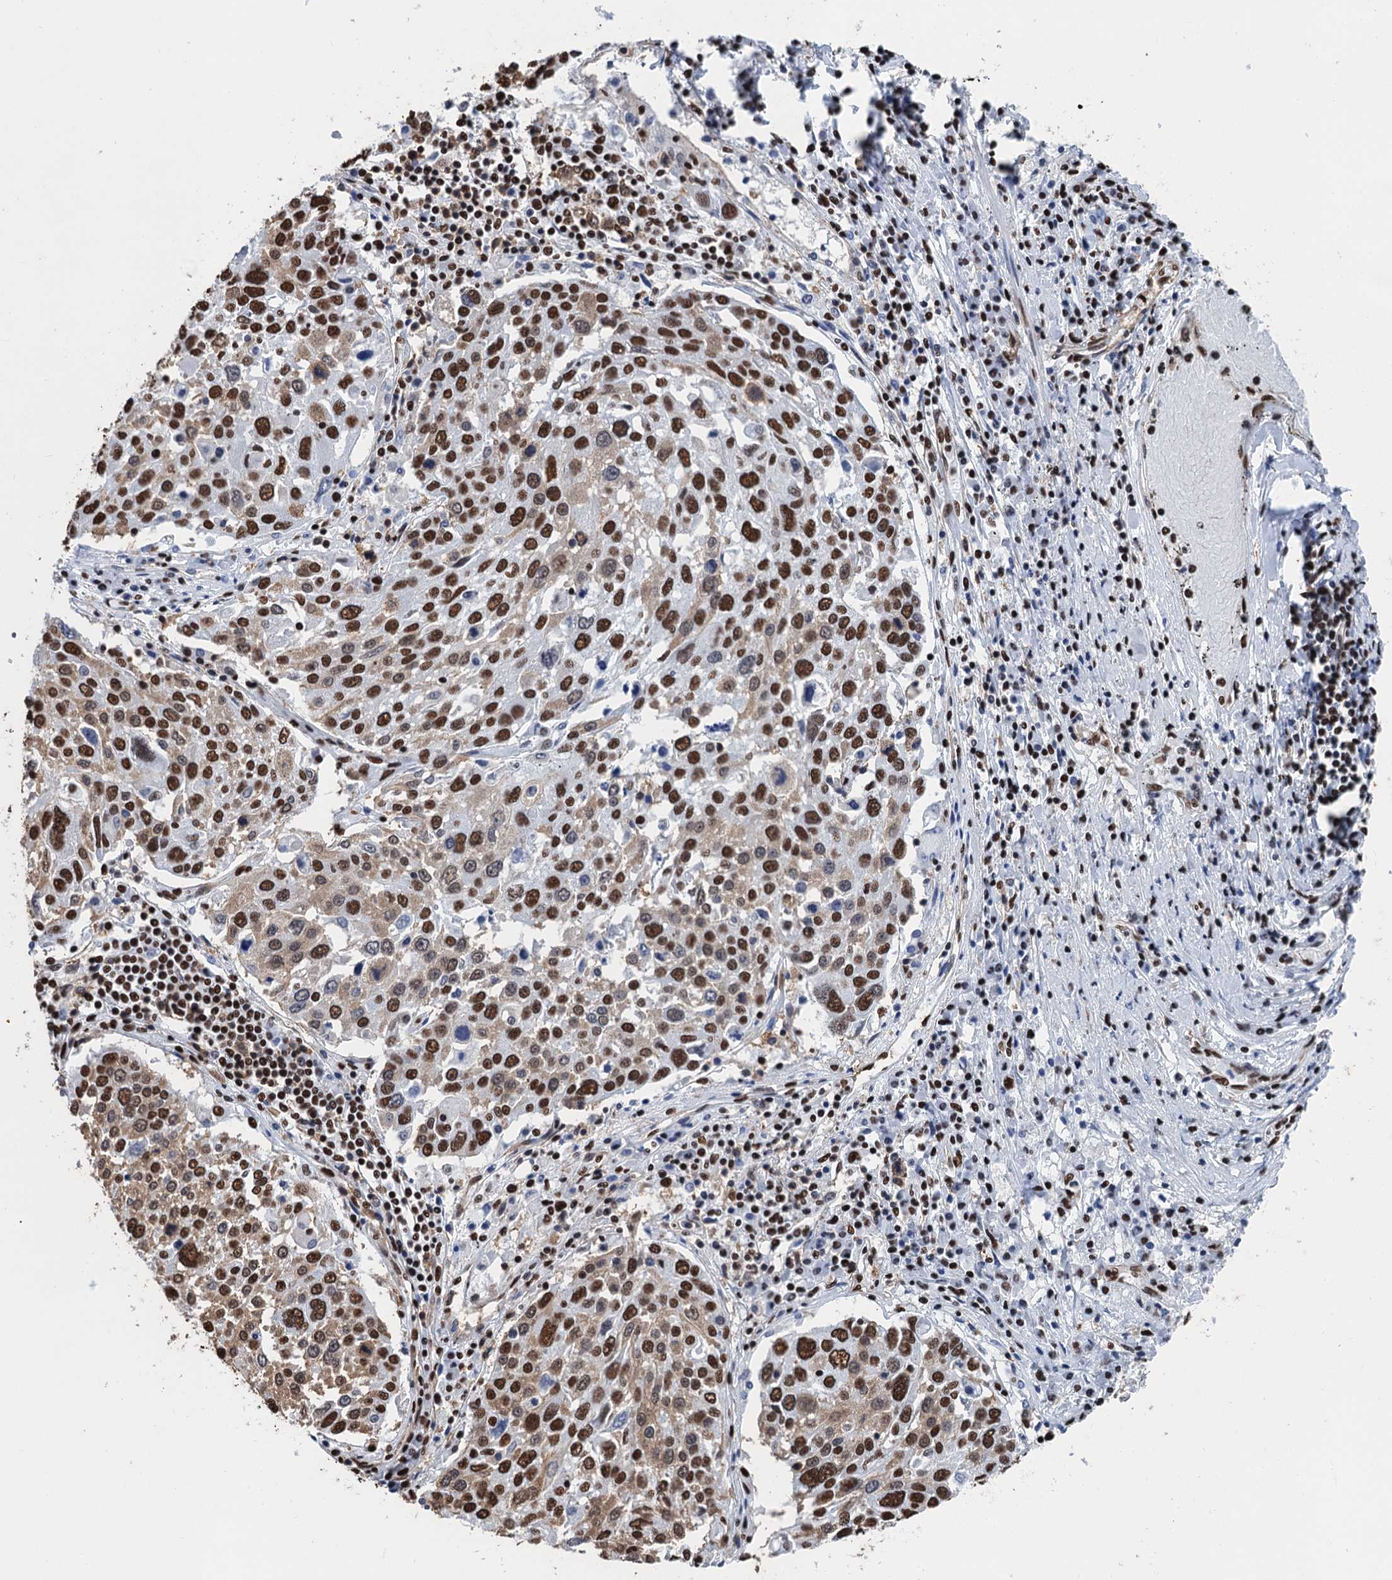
{"staining": {"intensity": "strong", "quantity": ">75%", "location": "nuclear"}, "tissue": "lung cancer", "cell_type": "Tumor cells", "image_type": "cancer", "snomed": [{"axis": "morphology", "description": "Squamous cell carcinoma, NOS"}, {"axis": "topography", "description": "Lung"}], "caption": "Protein analysis of lung cancer tissue displays strong nuclear staining in approximately >75% of tumor cells.", "gene": "UBA2", "patient": {"sex": "male", "age": 65}}